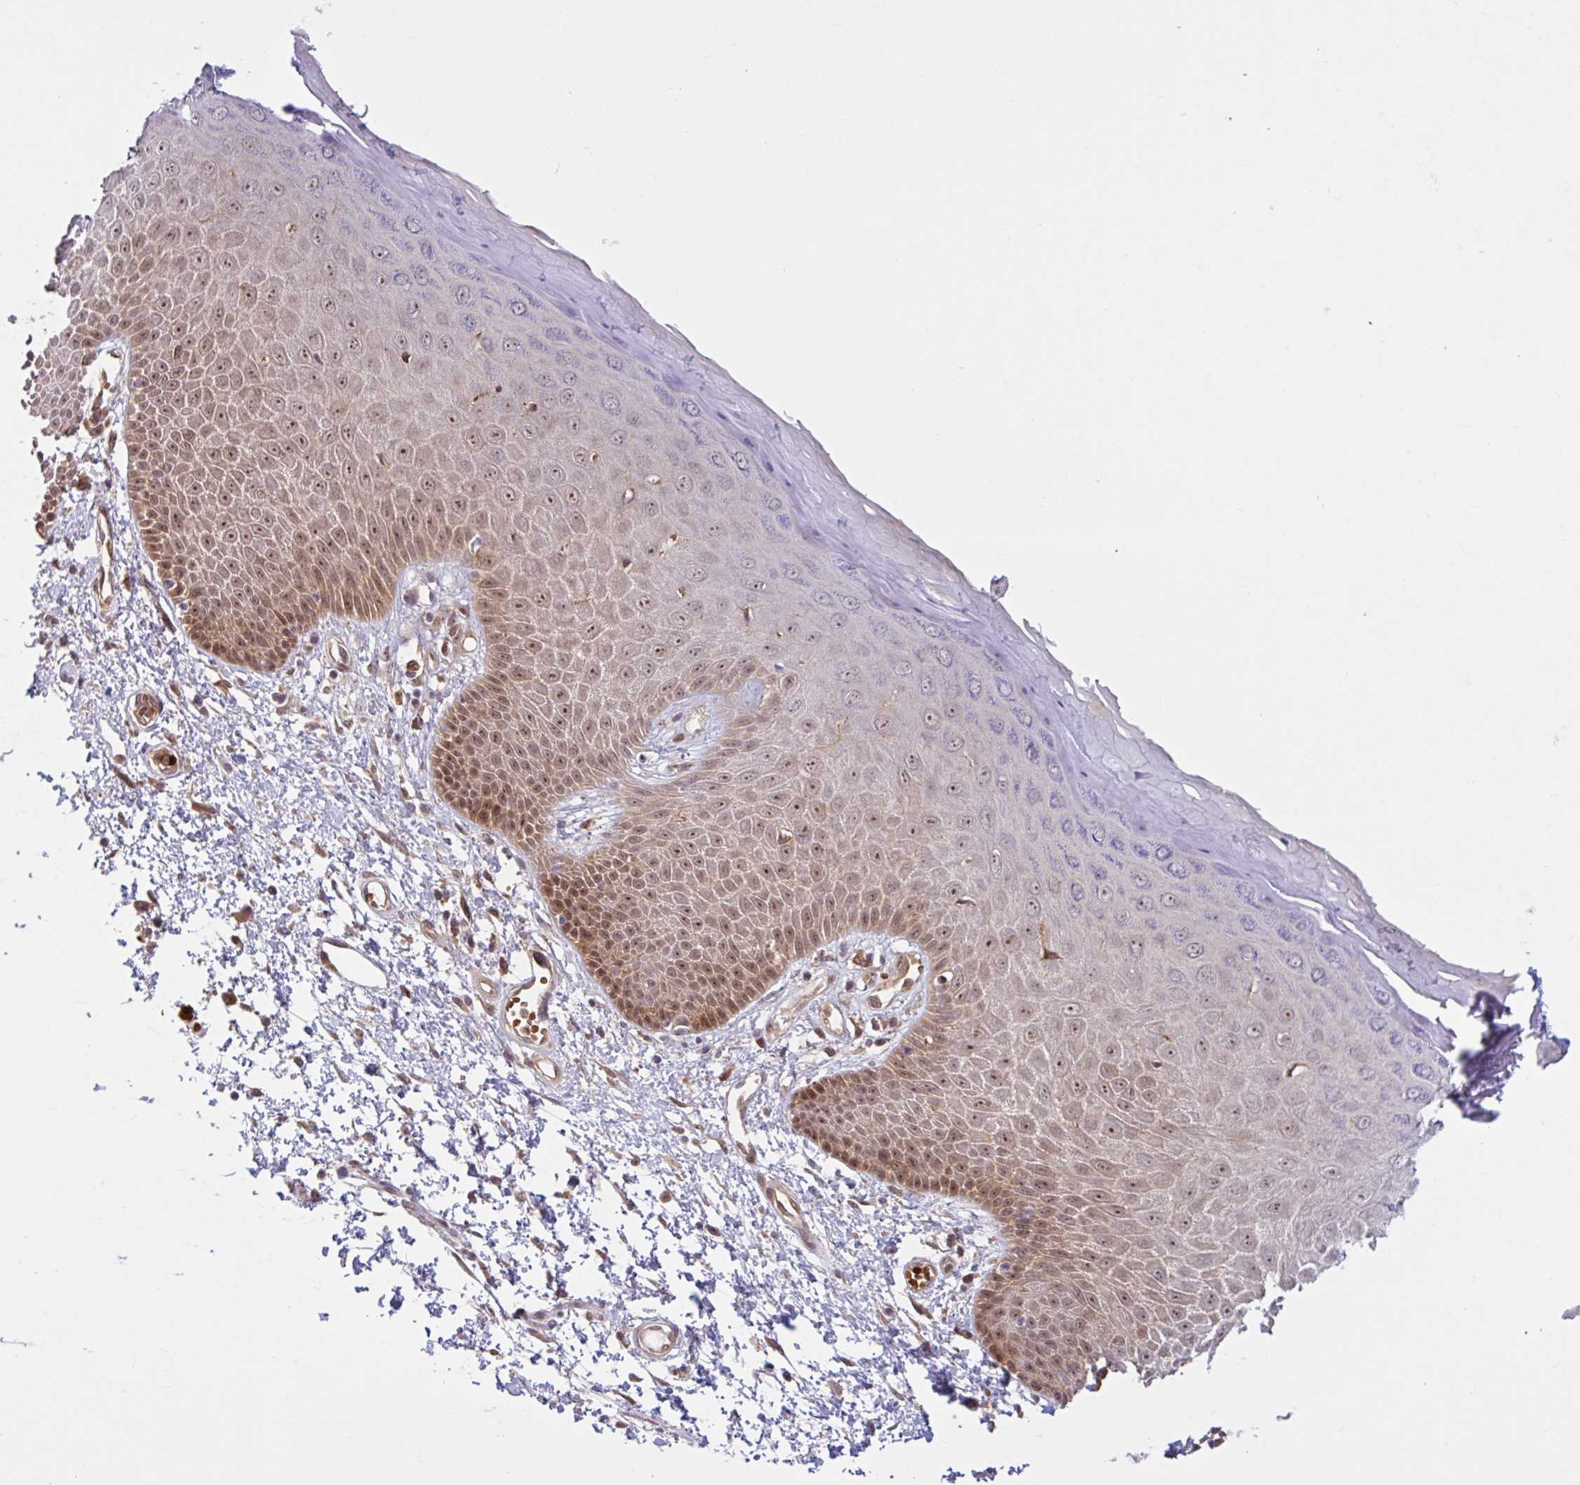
{"staining": {"intensity": "strong", "quantity": "25%-75%", "location": "nuclear"}, "tissue": "skin", "cell_type": "Epidermal cells", "image_type": "normal", "snomed": [{"axis": "morphology", "description": "Normal tissue, NOS"}, {"axis": "topography", "description": "Anal"}, {"axis": "topography", "description": "Peripheral nerve tissue"}], "caption": "Brown immunohistochemical staining in benign skin exhibits strong nuclear positivity in about 25%-75% of epidermal cells. Nuclei are stained in blue.", "gene": "HMBS", "patient": {"sex": "male", "age": 78}}